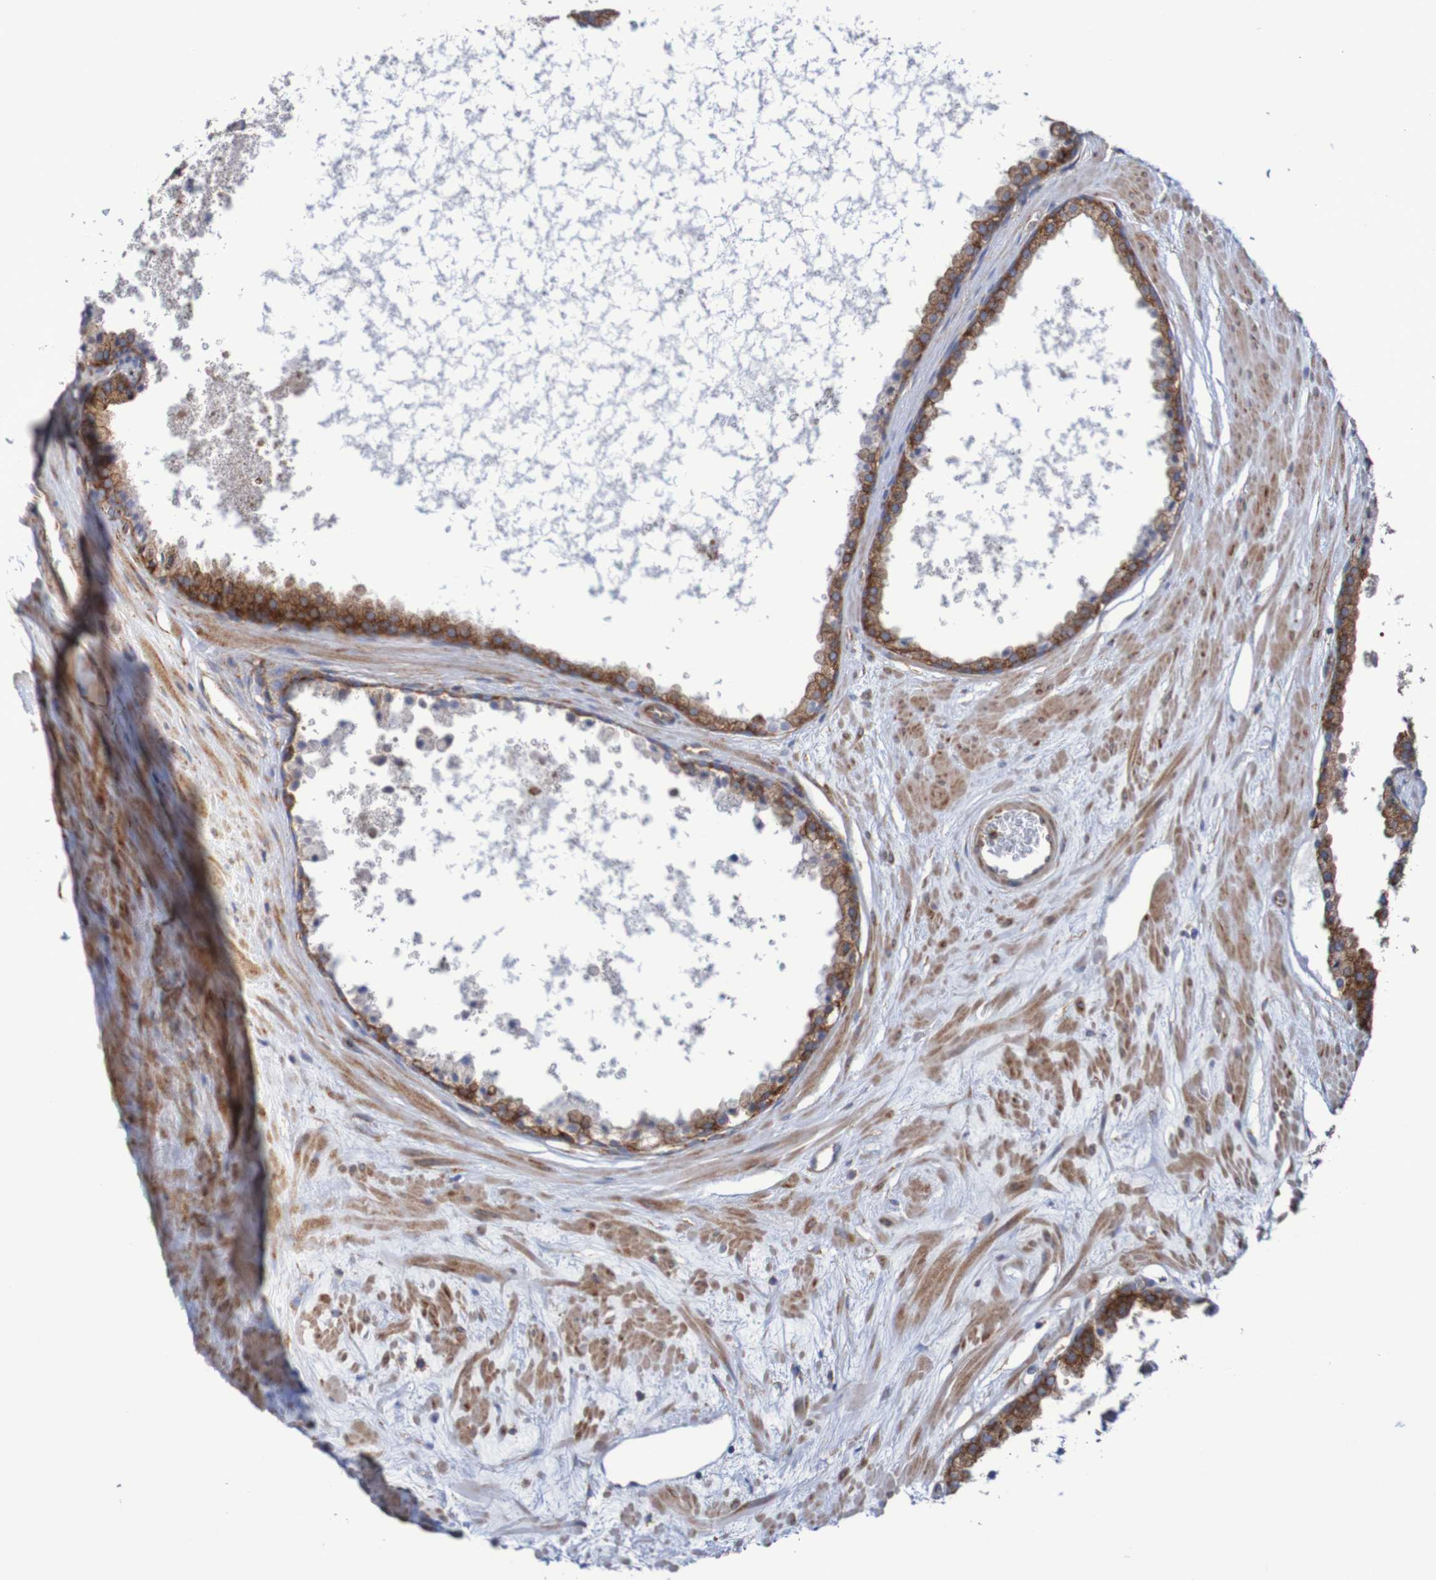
{"staining": {"intensity": "moderate", "quantity": ">75%", "location": "cytoplasmic/membranous"}, "tissue": "prostate cancer", "cell_type": "Tumor cells", "image_type": "cancer", "snomed": [{"axis": "morphology", "description": "Adenocarcinoma, High grade"}, {"axis": "topography", "description": "Prostate"}], "caption": "This is an image of immunohistochemistry (IHC) staining of prostate cancer (high-grade adenocarcinoma), which shows moderate expression in the cytoplasmic/membranous of tumor cells.", "gene": "FXR2", "patient": {"sex": "male", "age": 65}}